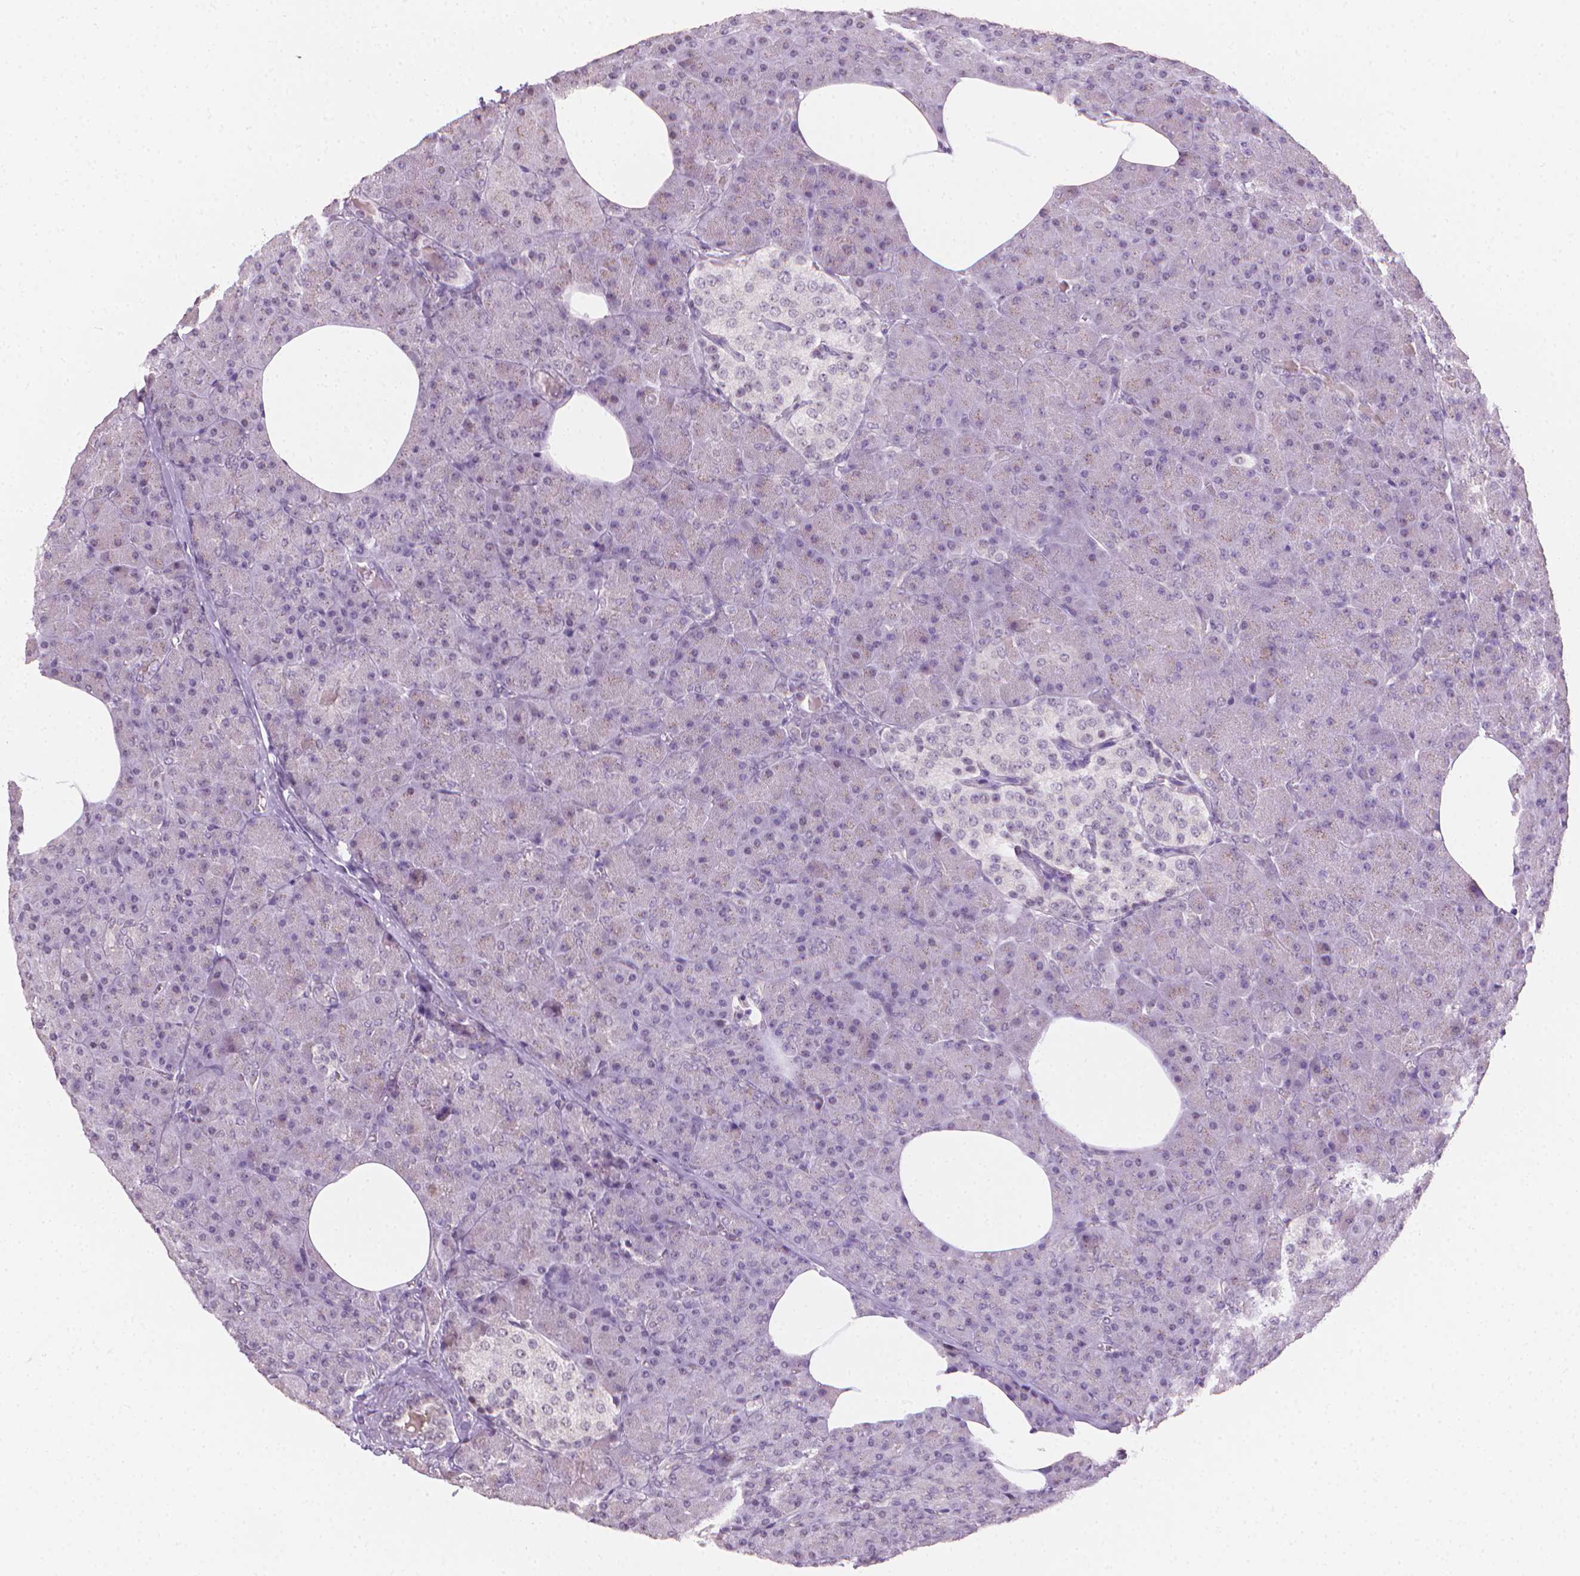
{"staining": {"intensity": "weak", "quantity": "<25%", "location": "cytoplasmic/membranous"}, "tissue": "pancreas", "cell_type": "Exocrine glandular cells", "image_type": "normal", "snomed": [{"axis": "morphology", "description": "Normal tissue, NOS"}, {"axis": "topography", "description": "Pancreas"}], "caption": "Immunohistochemistry (IHC) histopathology image of unremarkable pancreas: human pancreas stained with DAB displays no significant protein expression in exocrine glandular cells.", "gene": "NCAN", "patient": {"sex": "female", "age": 45}}